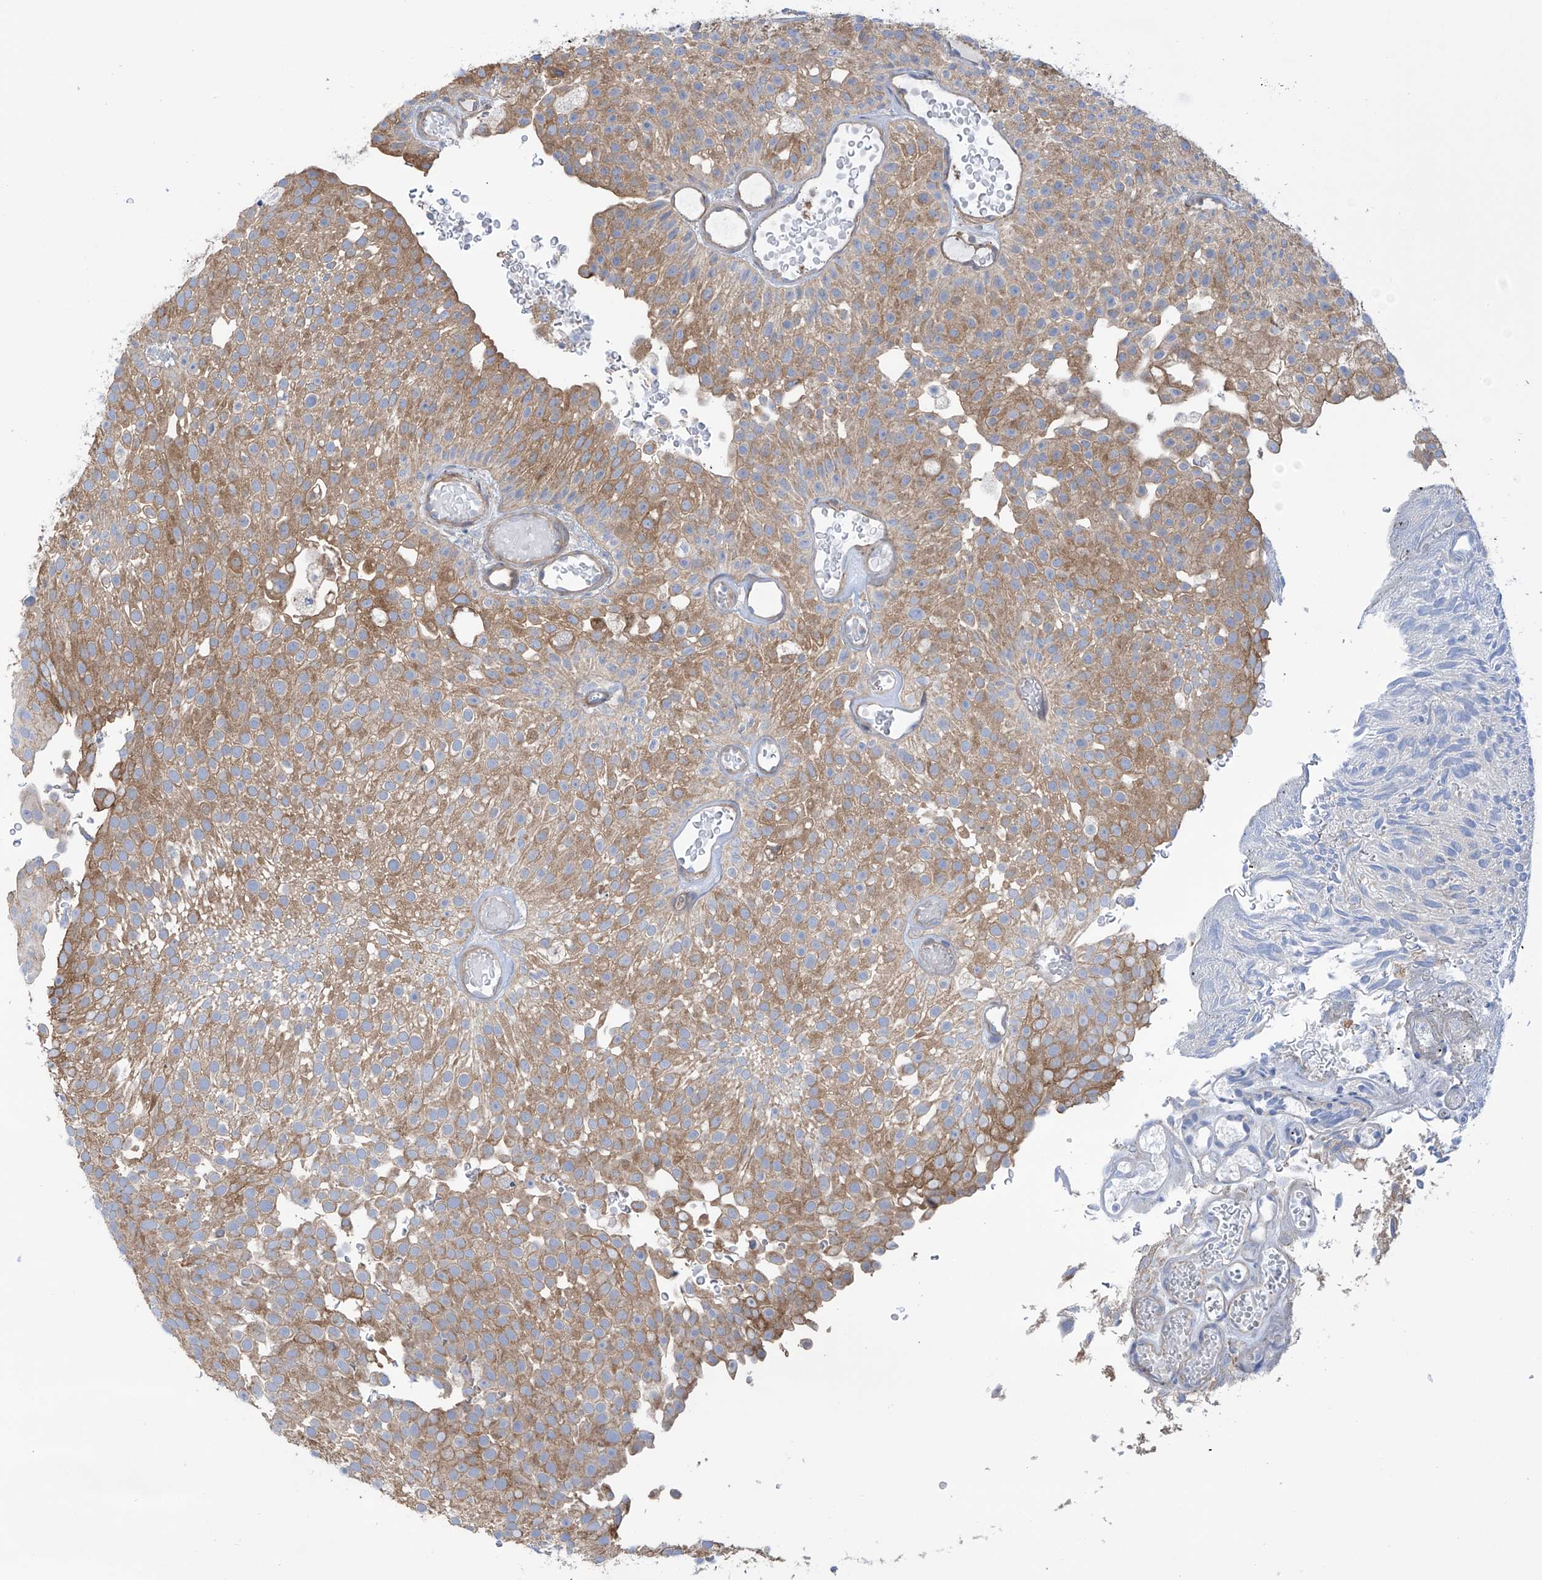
{"staining": {"intensity": "moderate", "quantity": ">75%", "location": "cytoplasmic/membranous"}, "tissue": "urothelial cancer", "cell_type": "Tumor cells", "image_type": "cancer", "snomed": [{"axis": "morphology", "description": "Urothelial carcinoma, Low grade"}, {"axis": "topography", "description": "Urinary bladder"}], "caption": "Urothelial cancer was stained to show a protein in brown. There is medium levels of moderate cytoplasmic/membranous staining in about >75% of tumor cells.", "gene": "TMEM209", "patient": {"sex": "male", "age": 78}}